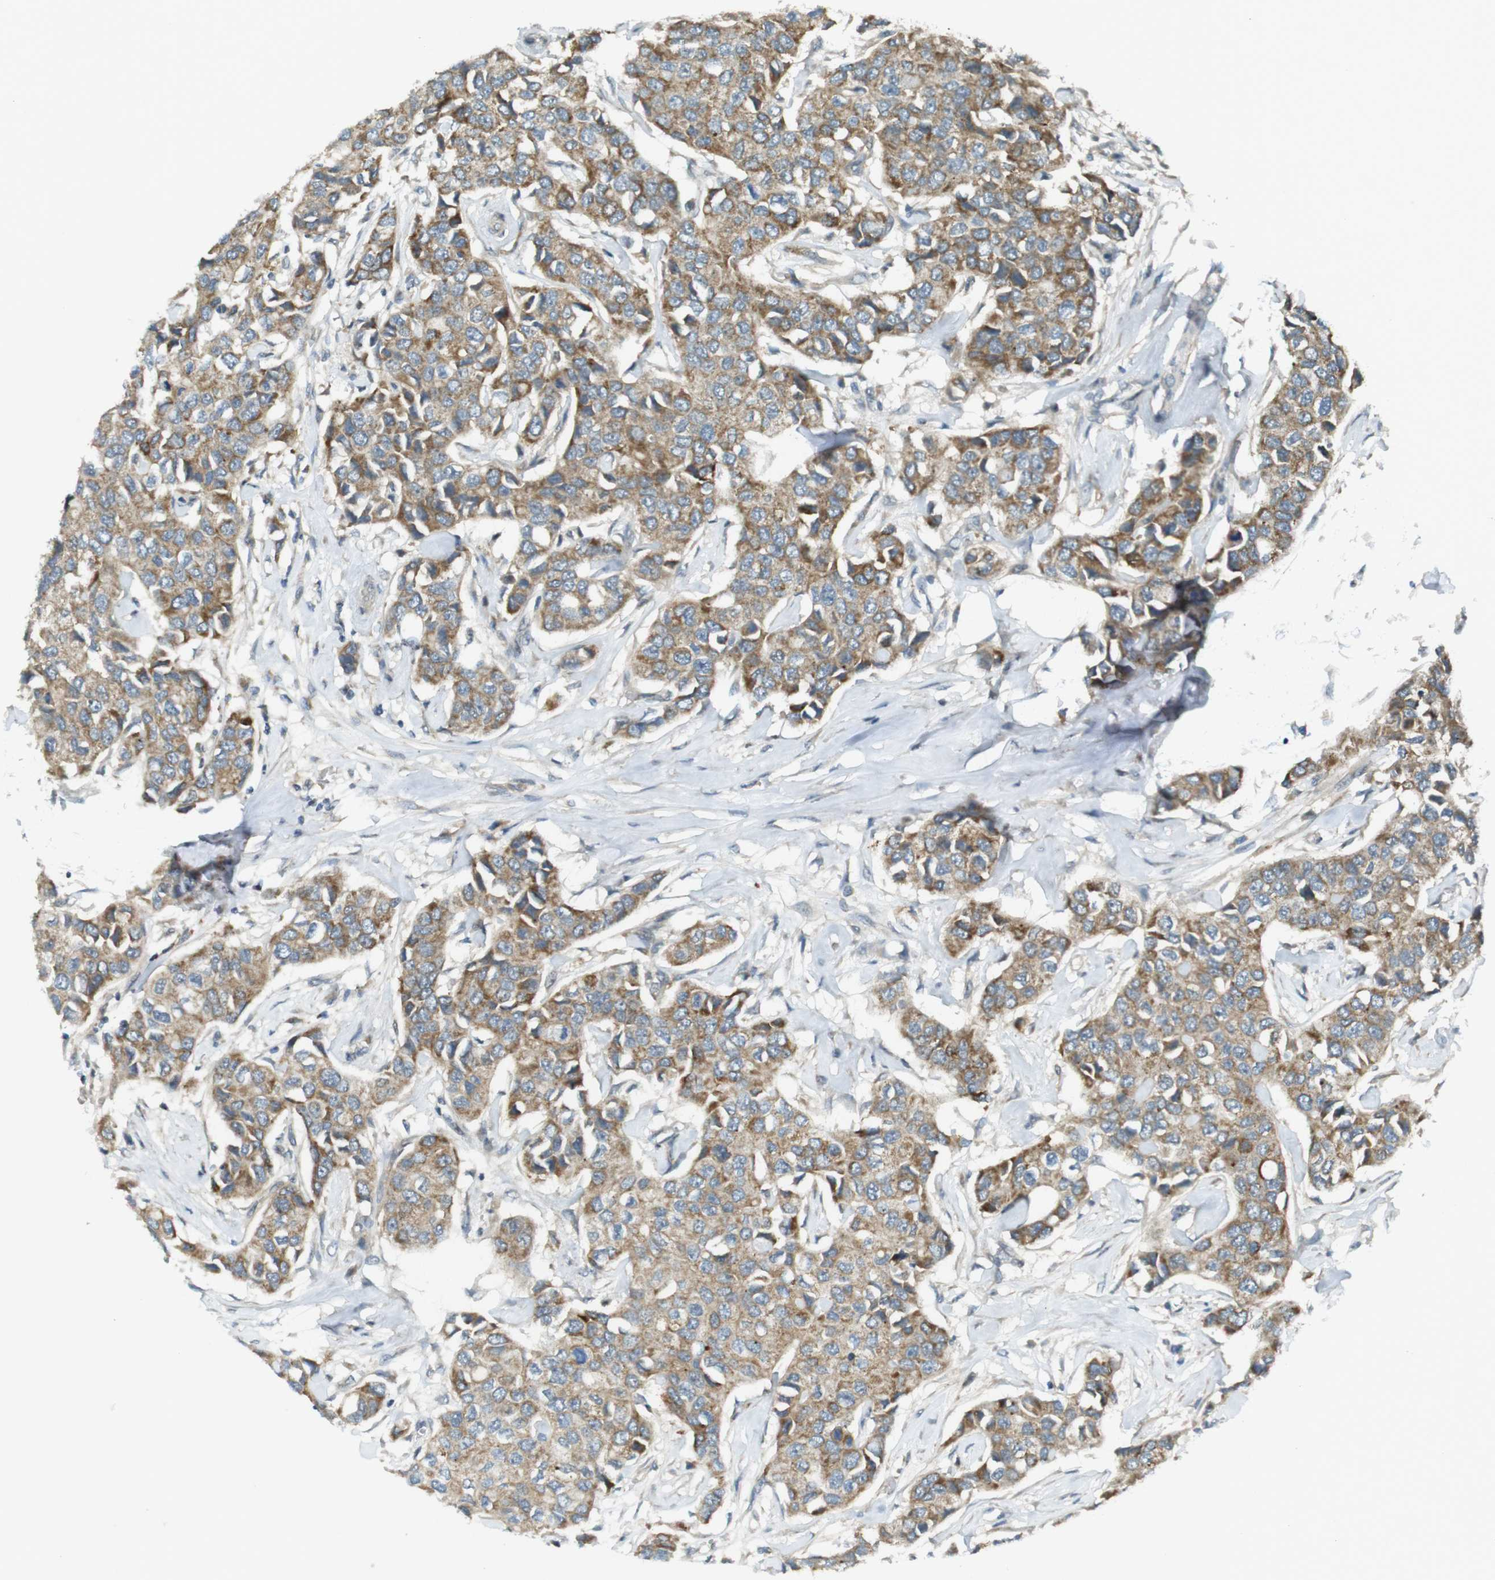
{"staining": {"intensity": "moderate", "quantity": ">75%", "location": "cytoplasmic/membranous"}, "tissue": "breast cancer", "cell_type": "Tumor cells", "image_type": "cancer", "snomed": [{"axis": "morphology", "description": "Duct carcinoma"}, {"axis": "topography", "description": "Breast"}], "caption": "Breast cancer stained for a protein demonstrates moderate cytoplasmic/membranous positivity in tumor cells.", "gene": "IFFO2", "patient": {"sex": "female", "age": 80}}